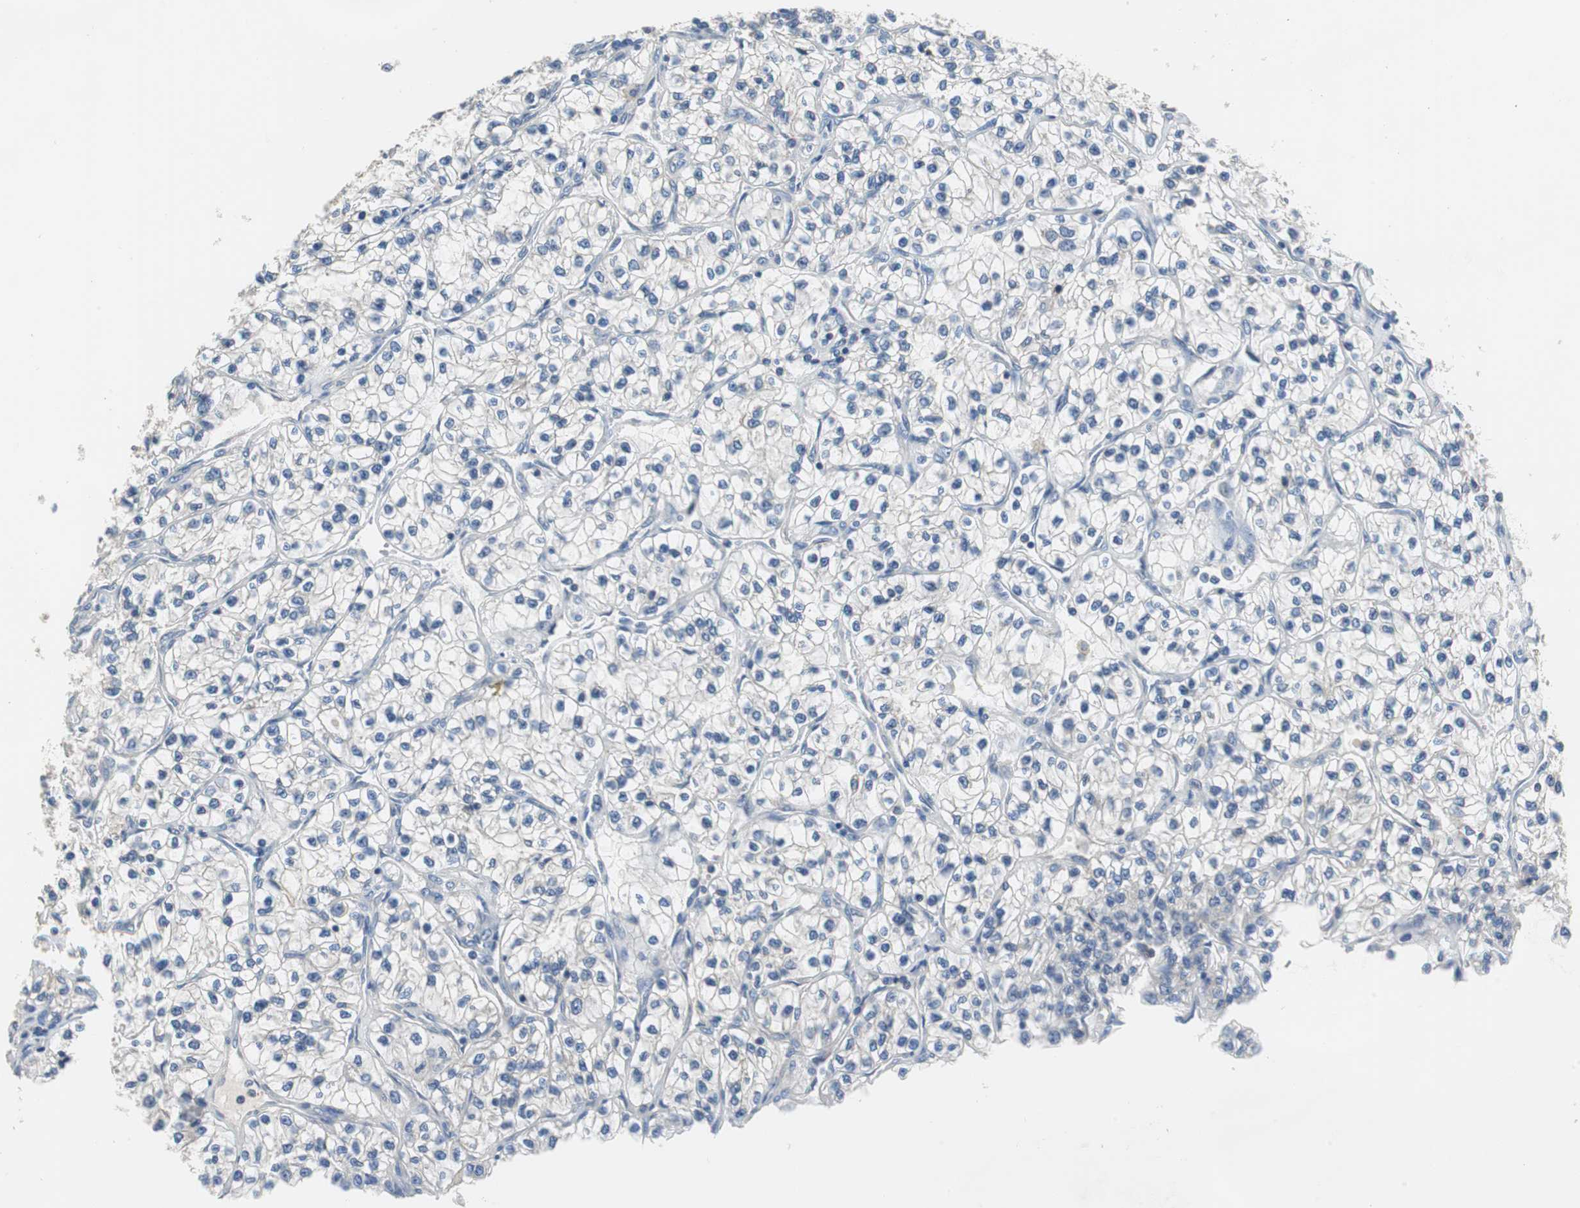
{"staining": {"intensity": "negative", "quantity": "none", "location": "none"}, "tissue": "renal cancer", "cell_type": "Tumor cells", "image_type": "cancer", "snomed": [{"axis": "morphology", "description": "Adenocarcinoma, NOS"}, {"axis": "topography", "description": "Kidney"}], "caption": "Photomicrograph shows no significant protein staining in tumor cells of renal cancer.", "gene": "PRKCA", "patient": {"sex": "female", "age": 57}}